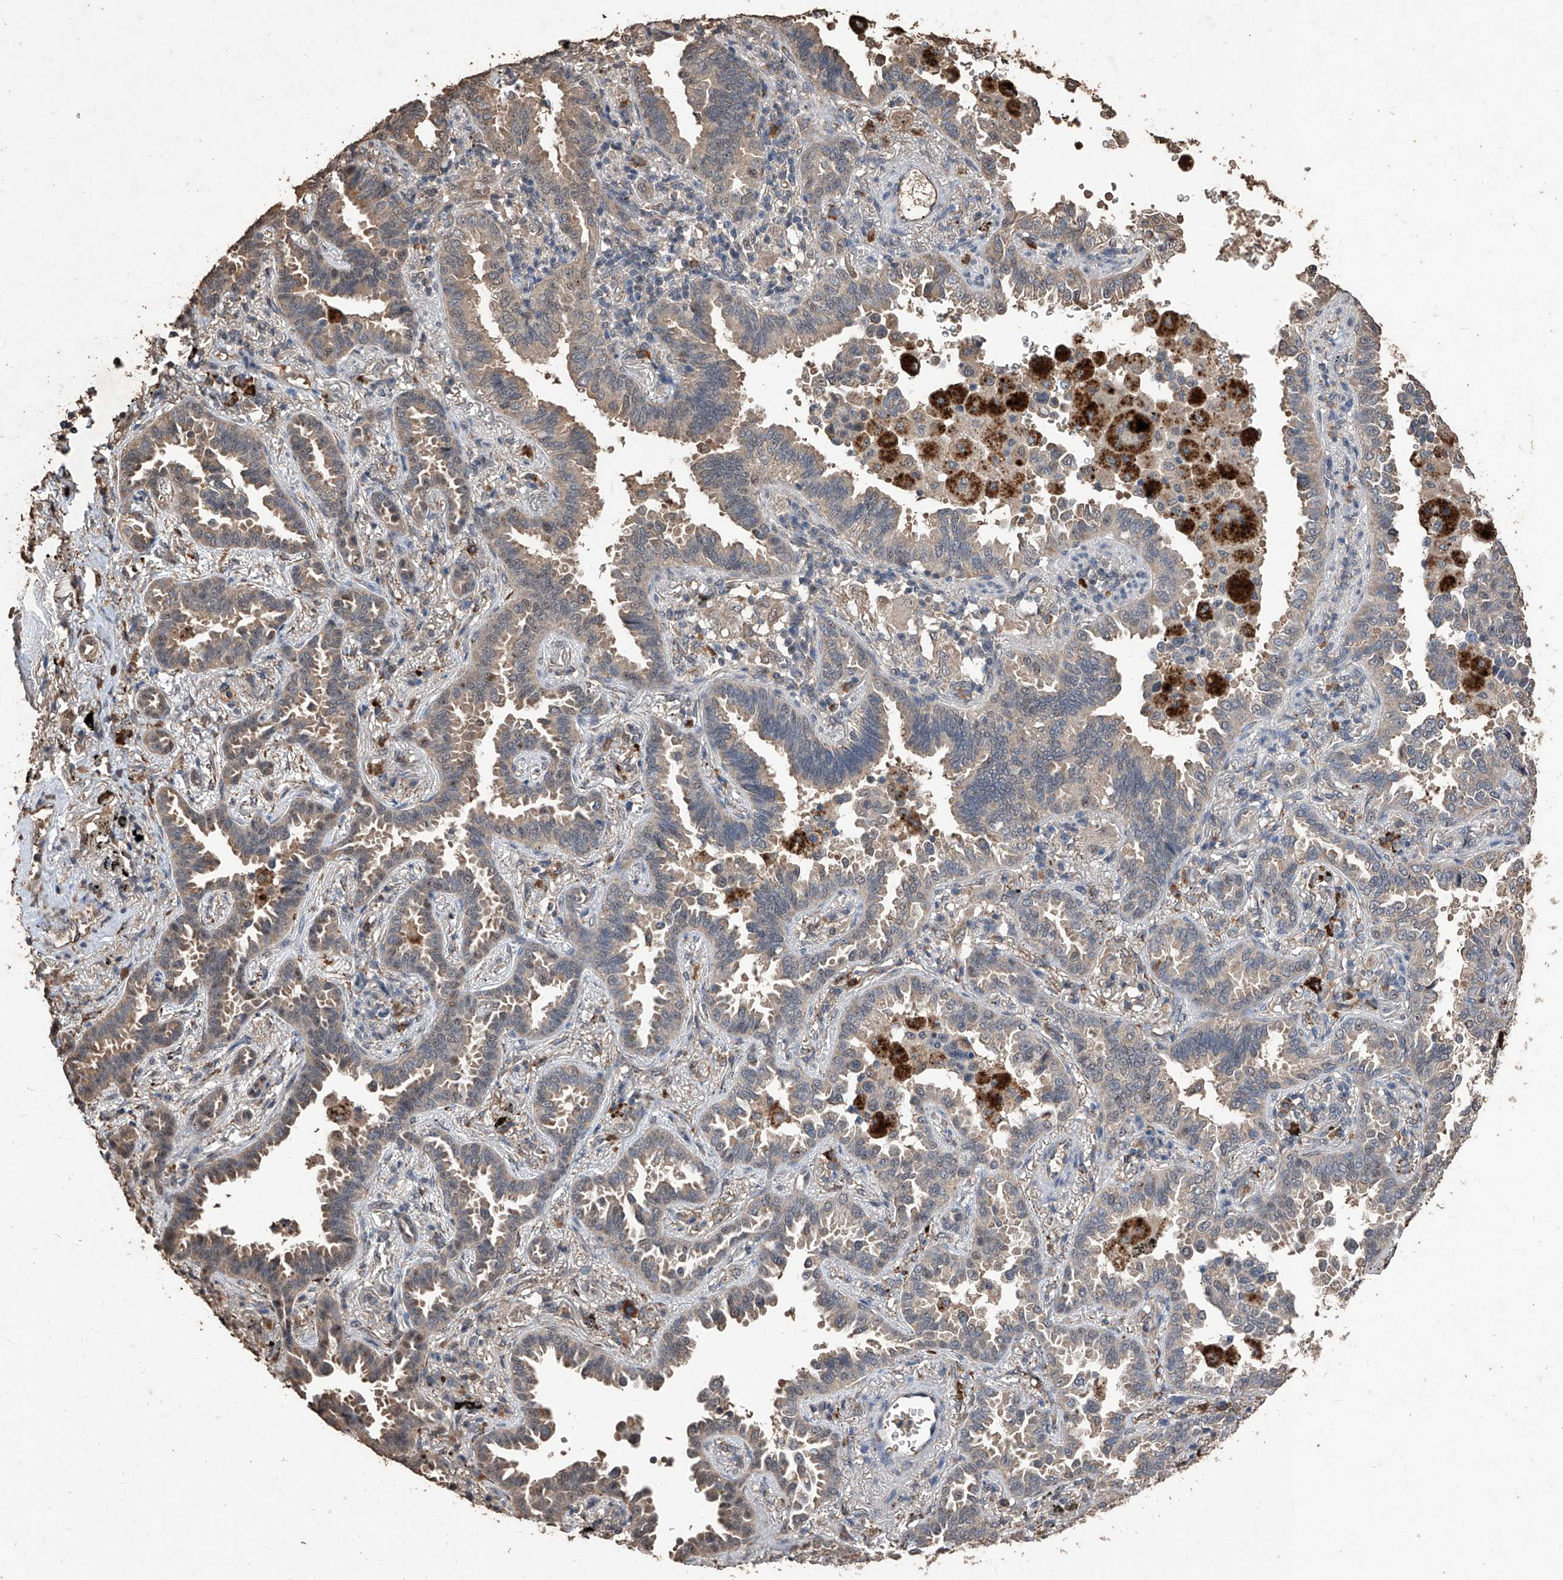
{"staining": {"intensity": "moderate", "quantity": ">75%", "location": "cytoplasmic/membranous"}, "tissue": "lung cancer", "cell_type": "Tumor cells", "image_type": "cancer", "snomed": [{"axis": "morphology", "description": "Normal tissue, NOS"}, {"axis": "morphology", "description": "Adenocarcinoma, NOS"}, {"axis": "topography", "description": "Lung"}], "caption": "The image demonstrates staining of adenocarcinoma (lung), revealing moderate cytoplasmic/membranous protein staining (brown color) within tumor cells.", "gene": "EML1", "patient": {"sex": "male", "age": 59}}